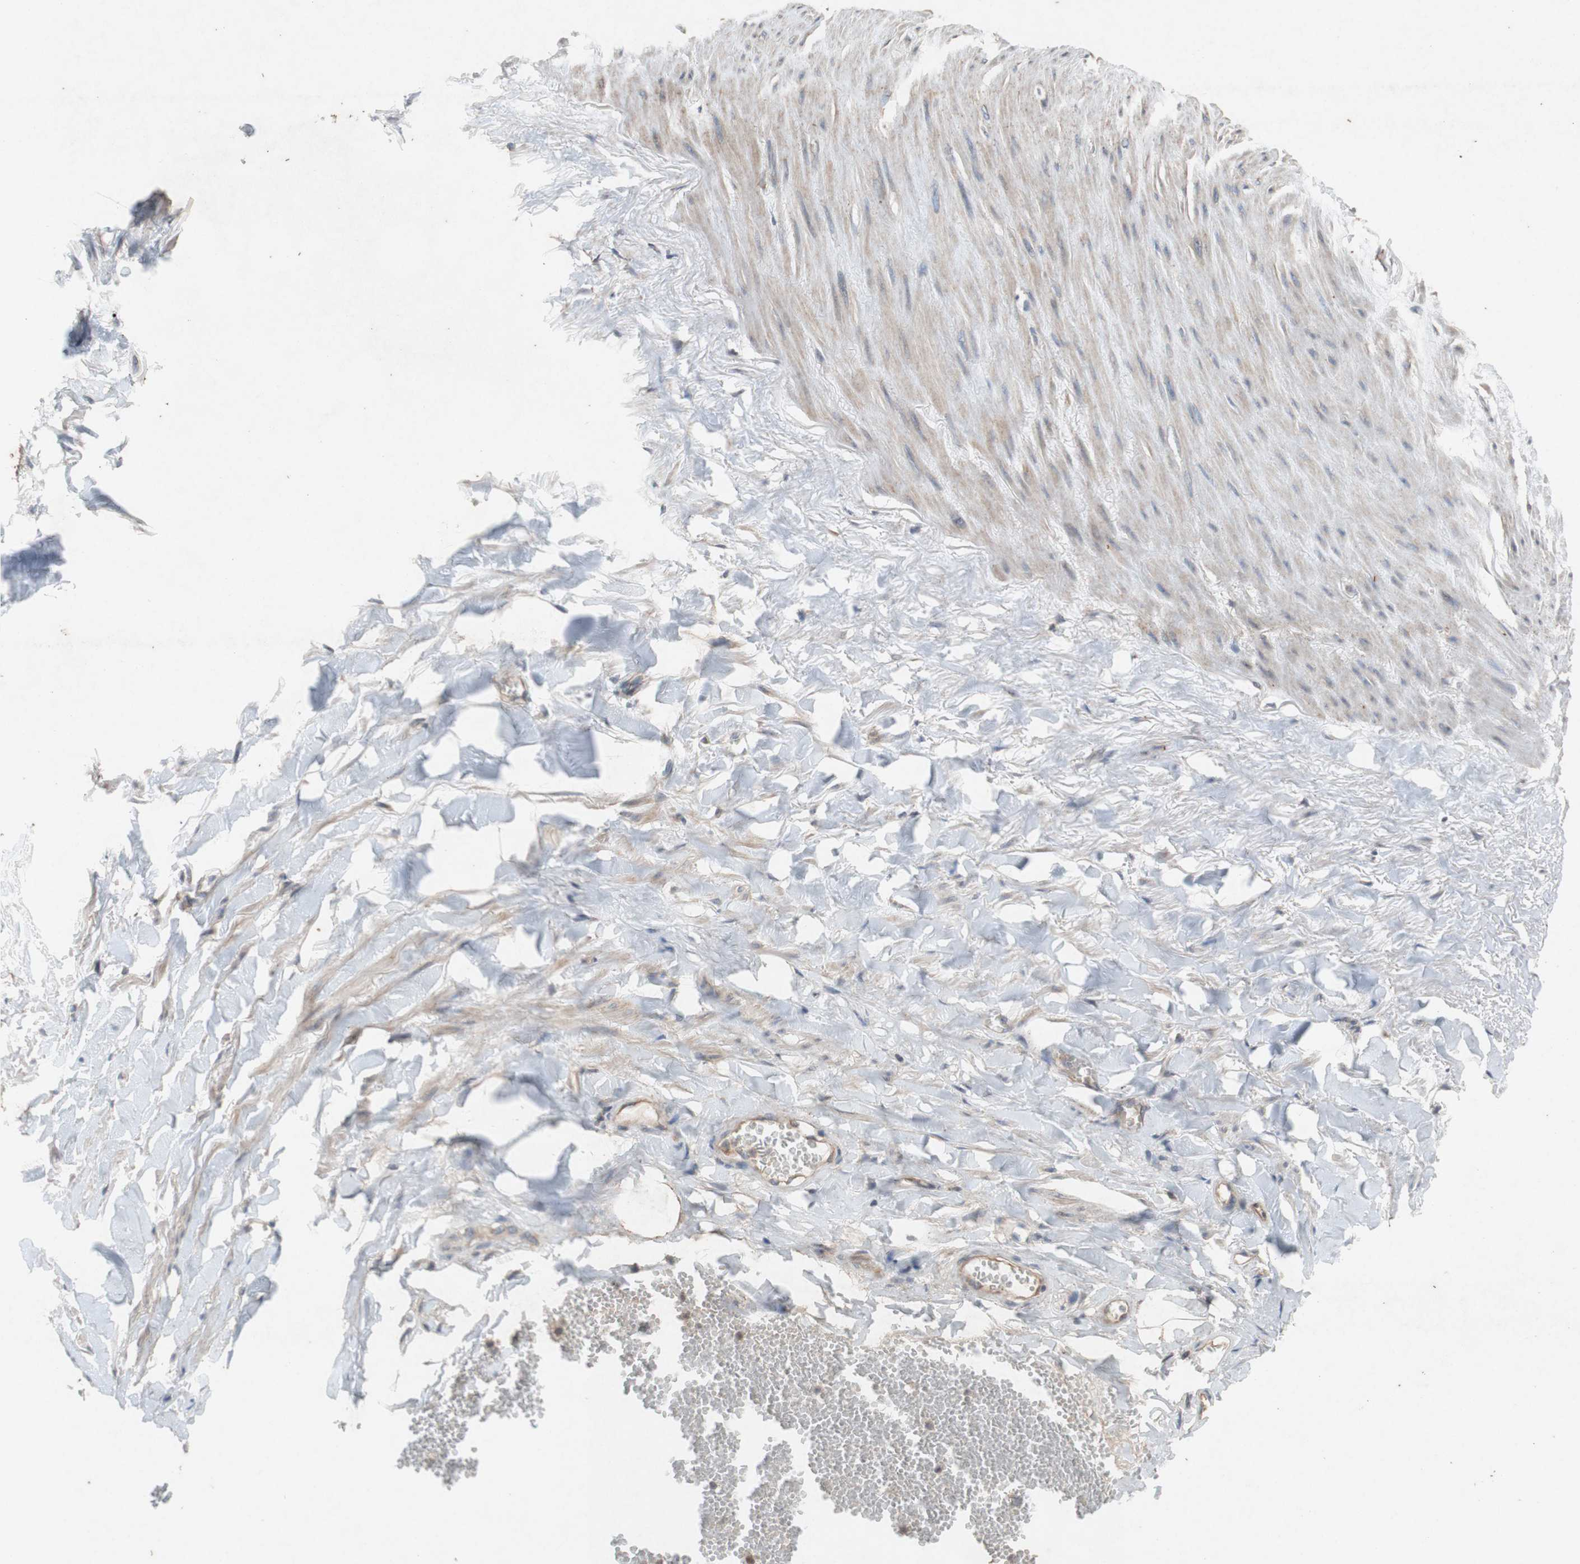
{"staining": {"intensity": "moderate", "quantity": "25%-75%", "location": "cytoplasmic/membranous"}, "tissue": "adipose tissue", "cell_type": "Adipocytes", "image_type": "normal", "snomed": [{"axis": "morphology", "description": "Normal tissue, NOS"}, {"axis": "topography", "description": "Adipose tissue"}, {"axis": "topography", "description": "Peripheral nerve tissue"}], "caption": "Adipose tissue was stained to show a protein in brown. There is medium levels of moderate cytoplasmic/membranous expression in approximately 25%-75% of adipocytes. Immunohistochemistry stains the protein in brown and the nuclei are stained blue.", "gene": "TST", "patient": {"sex": "male", "age": 52}}